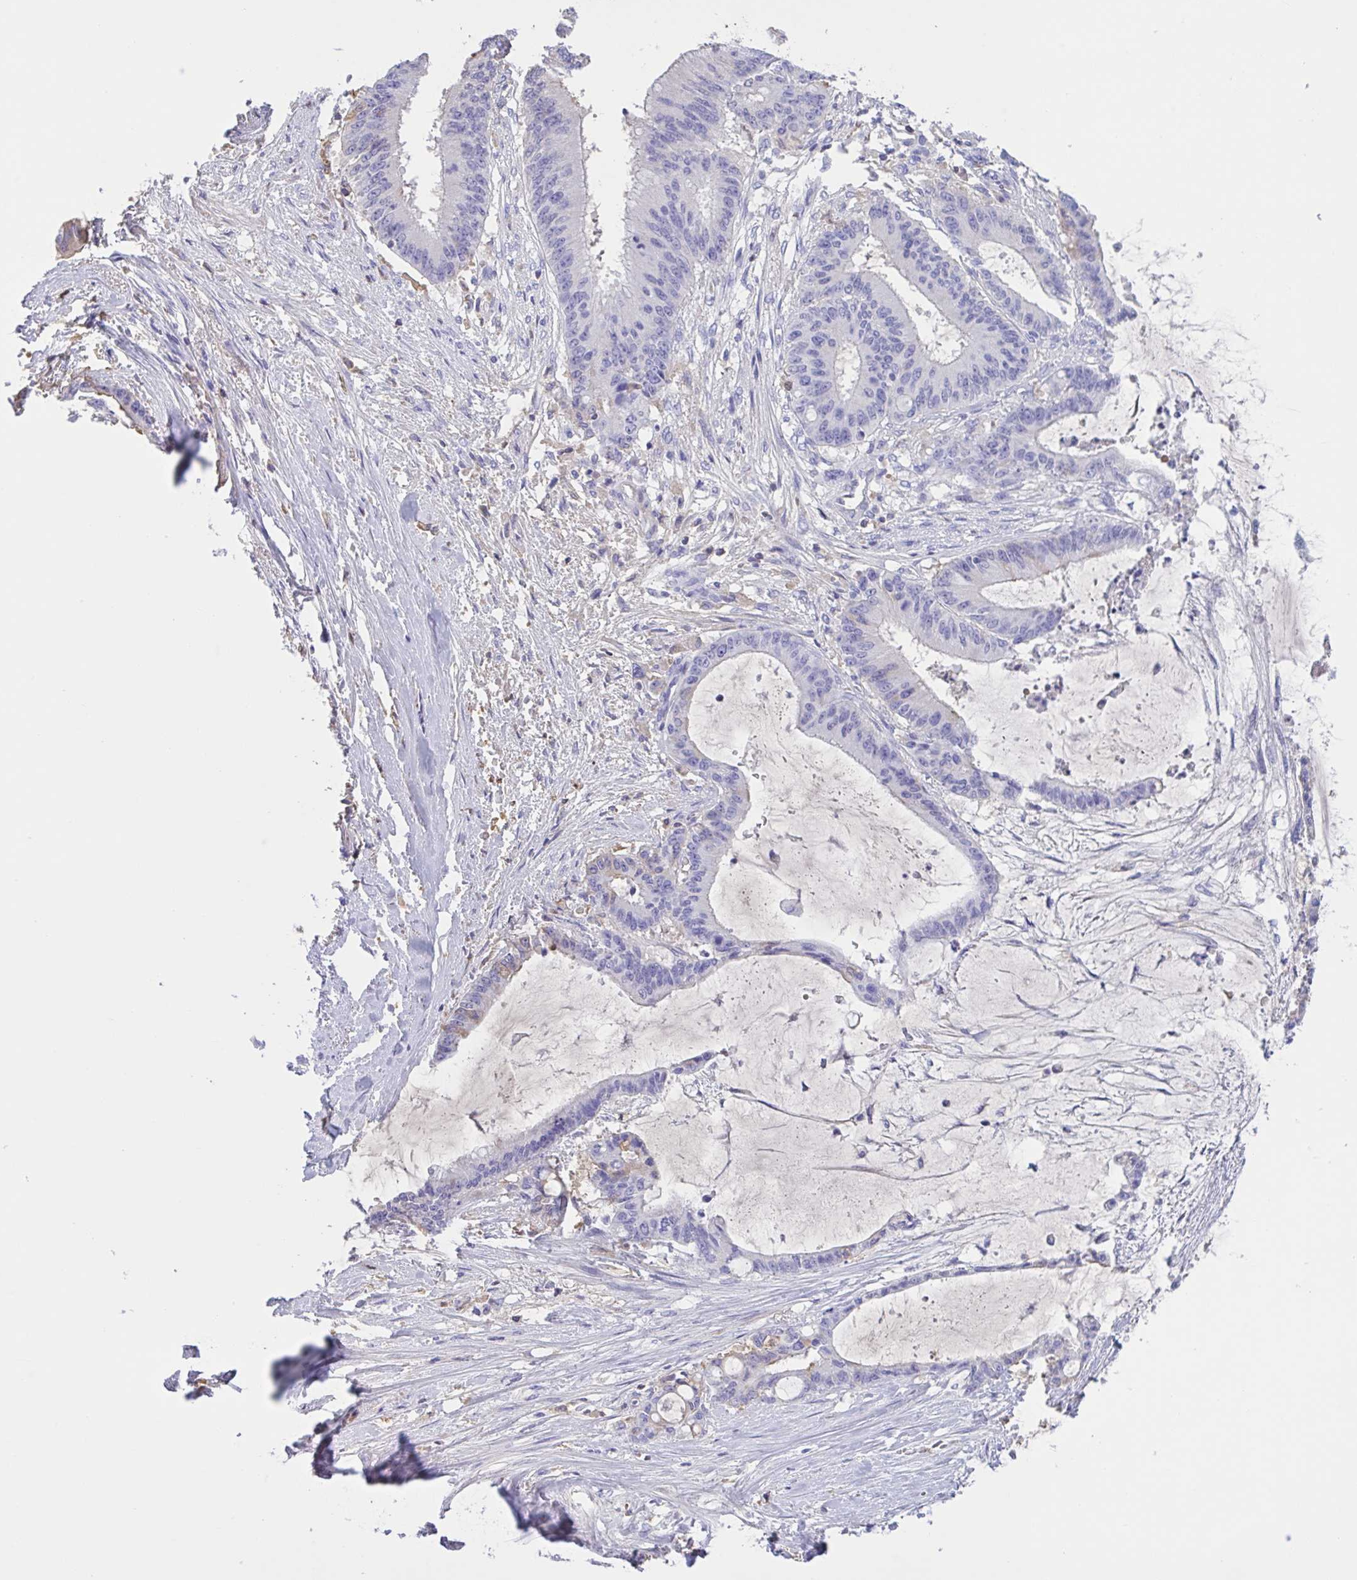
{"staining": {"intensity": "negative", "quantity": "none", "location": "none"}, "tissue": "liver cancer", "cell_type": "Tumor cells", "image_type": "cancer", "snomed": [{"axis": "morphology", "description": "Normal tissue, NOS"}, {"axis": "morphology", "description": "Cholangiocarcinoma"}, {"axis": "topography", "description": "Liver"}, {"axis": "topography", "description": "Peripheral nerve tissue"}], "caption": "A photomicrograph of cholangiocarcinoma (liver) stained for a protein shows no brown staining in tumor cells.", "gene": "LARGE2", "patient": {"sex": "female", "age": 73}}